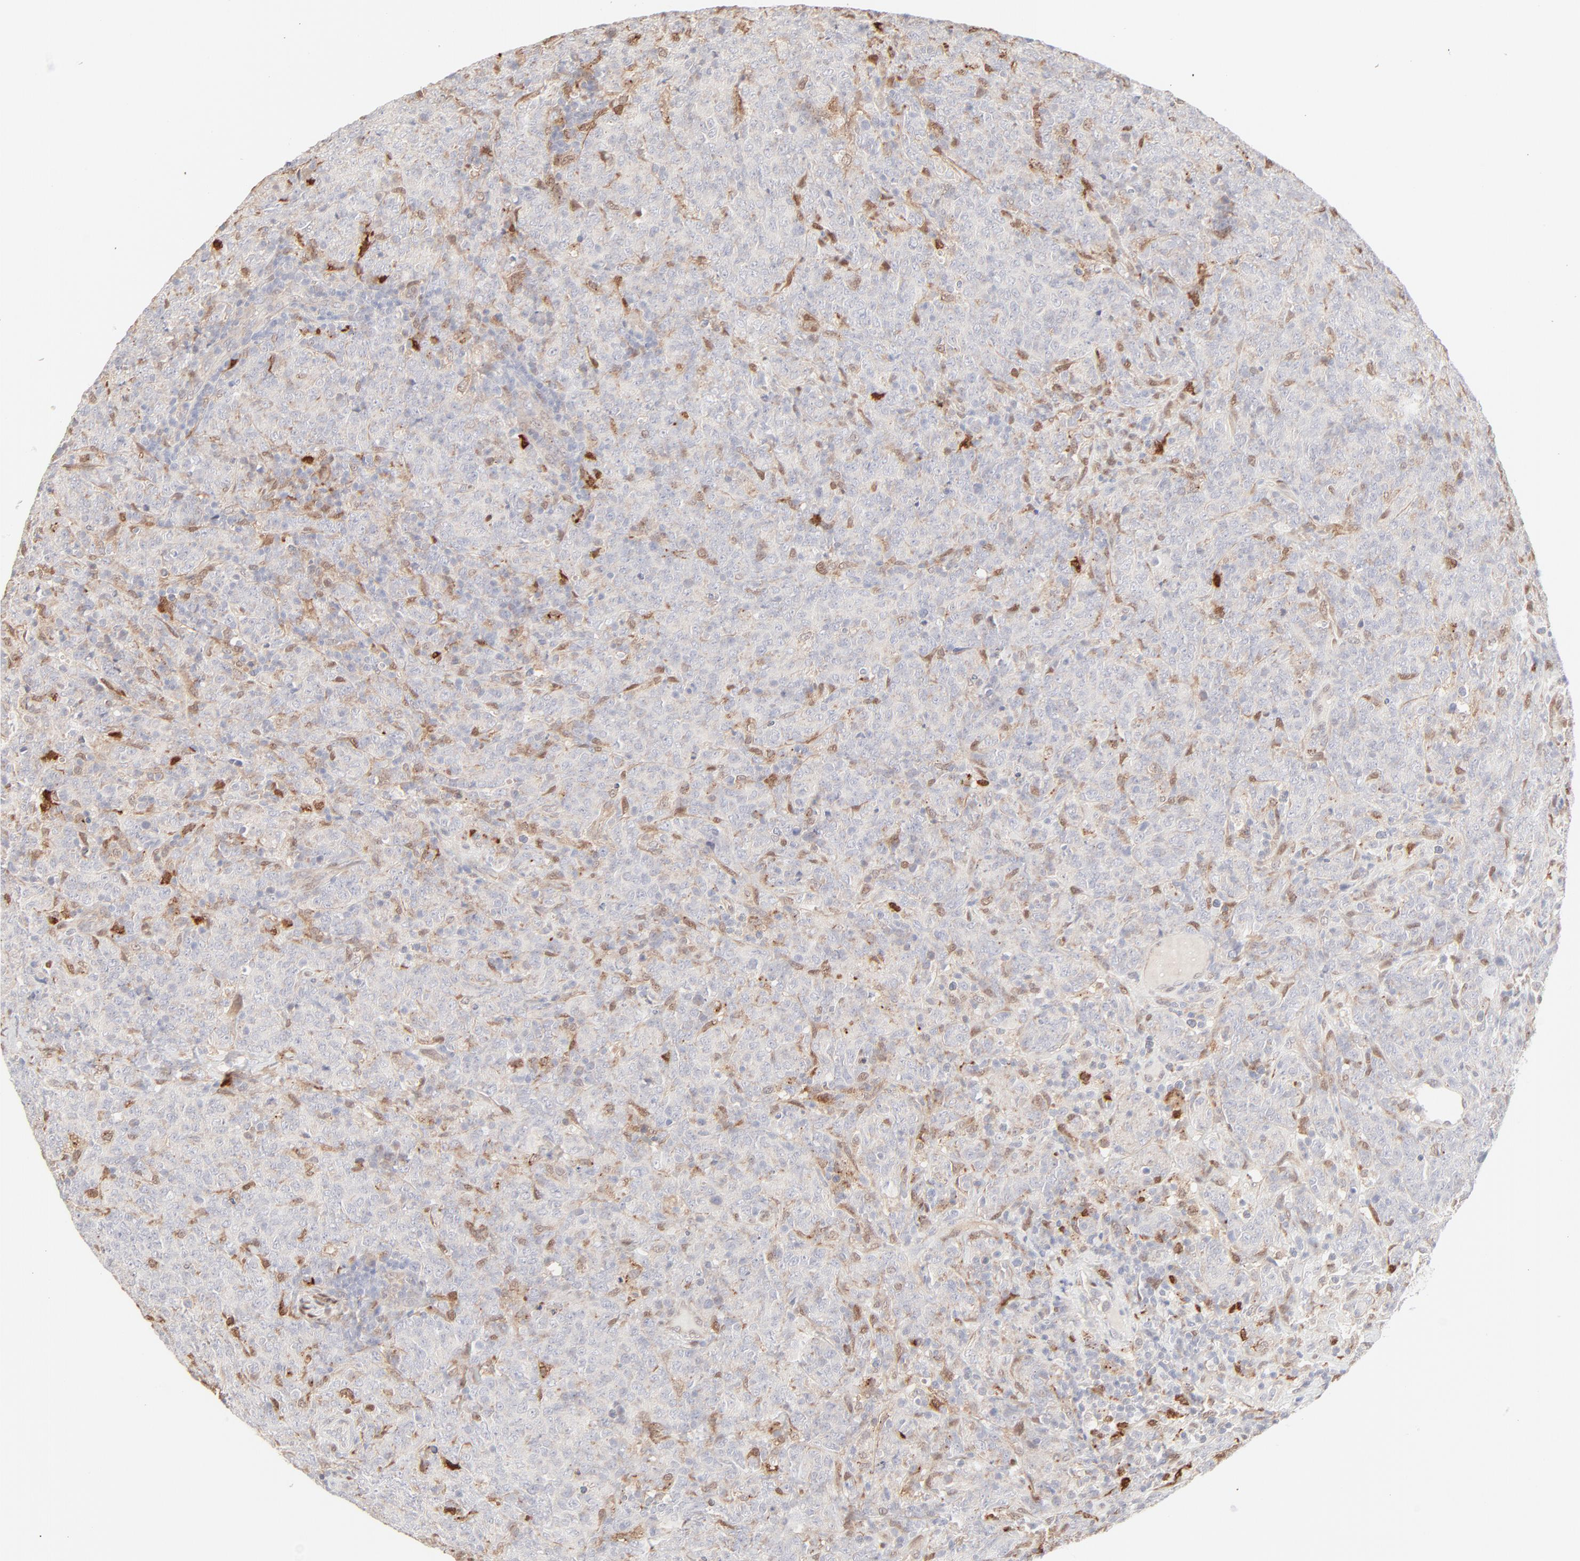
{"staining": {"intensity": "negative", "quantity": "none", "location": "none"}, "tissue": "lymphoma", "cell_type": "Tumor cells", "image_type": "cancer", "snomed": [{"axis": "morphology", "description": "Malignant lymphoma, non-Hodgkin's type, High grade"}, {"axis": "topography", "description": "Tonsil"}], "caption": "Immunohistochemistry image of human malignant lymphoma, non-Hodgkin's type (high-grade) stained for a protein (brown), which reveals no expression in tumor cells.", "gene": "LGALS2", "patient": {"sex": "female", "age": 36}}